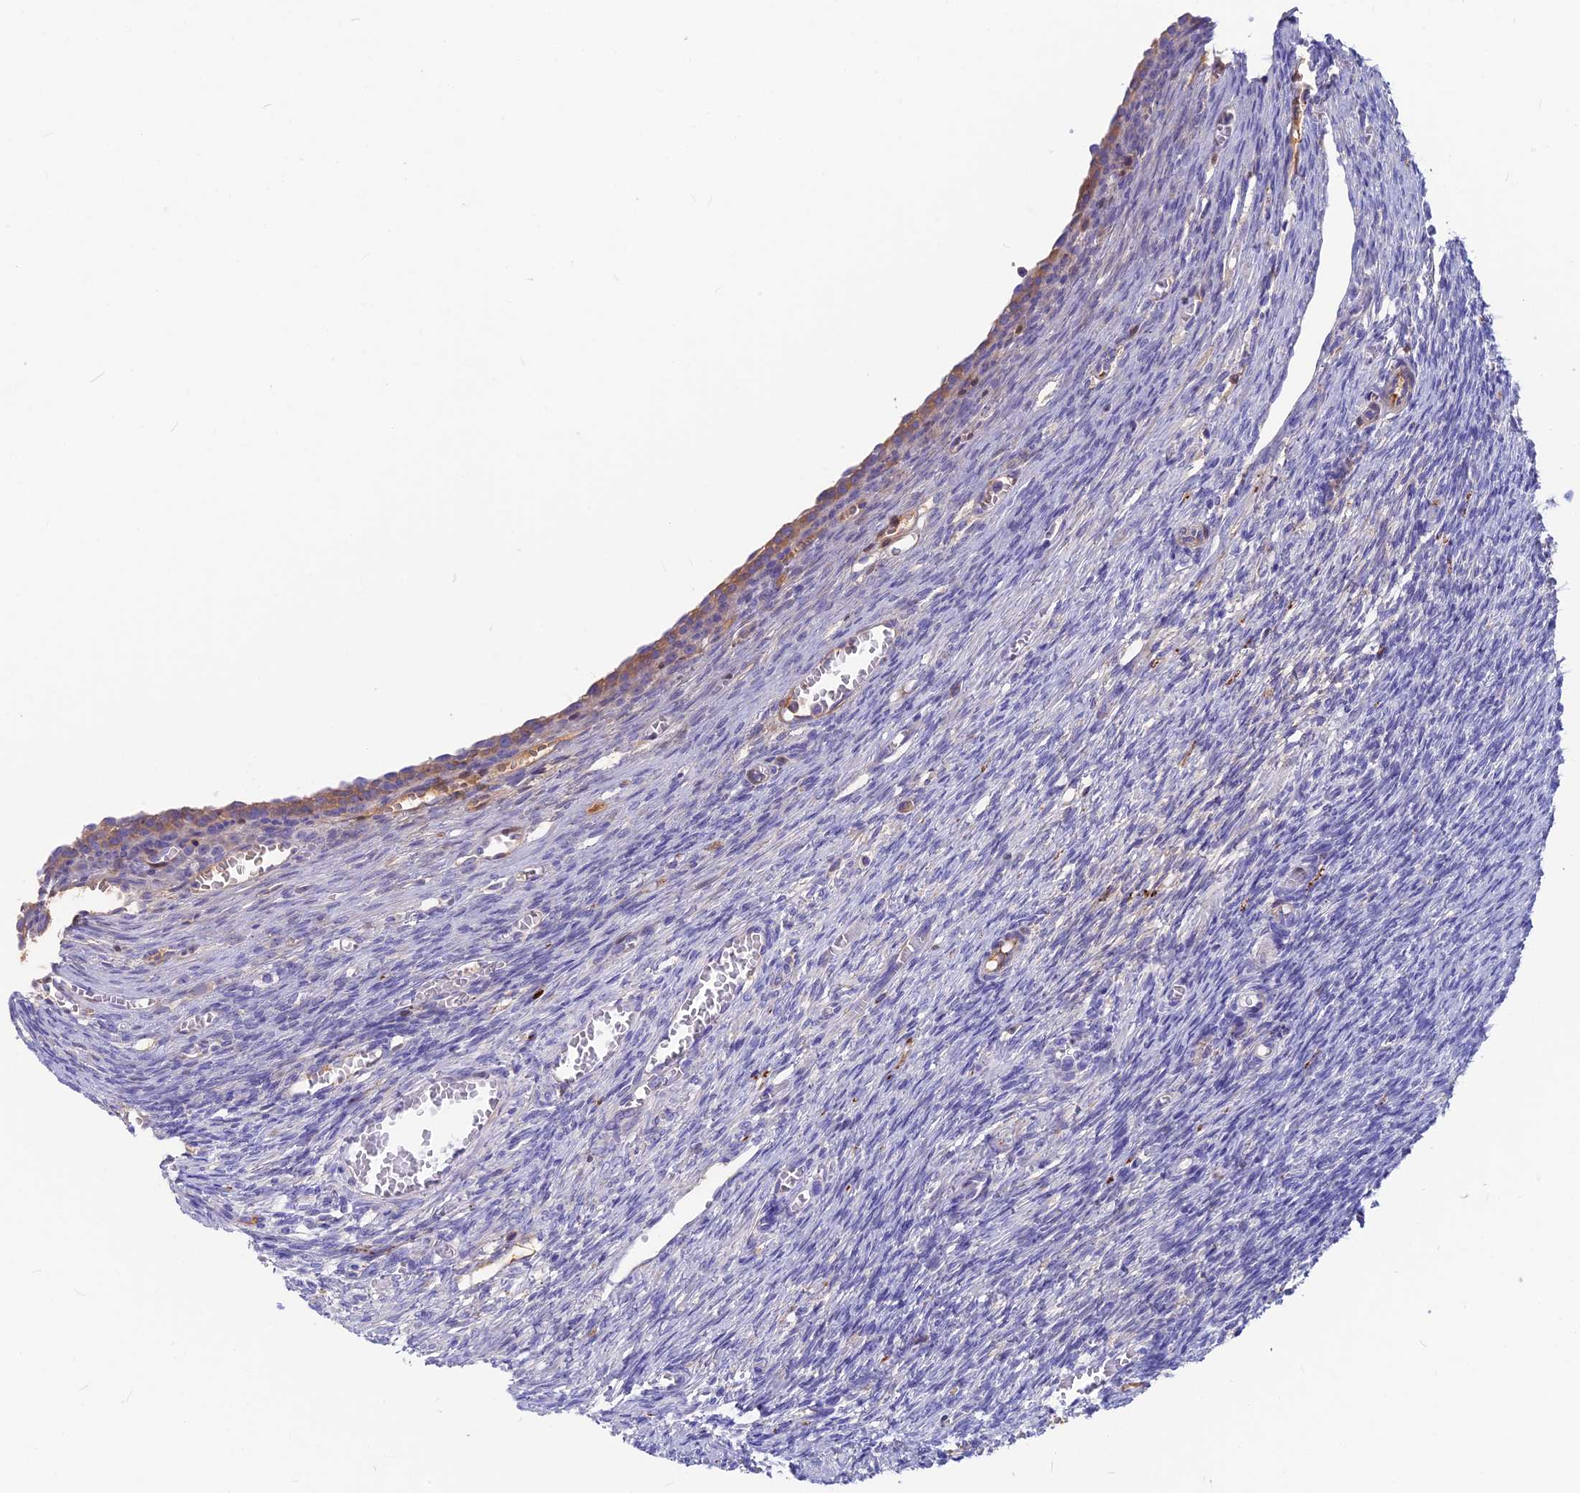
{"staining": {"intensity": "negative", "quantity": "none", "location": "none"}, "tissue": "ovary", "cell_type": "Ovarian stroma cells", "image_type": "normal", "snomed": [{"axis": "morphology", "description": "Normal tissue, NOS"}, {"axis": "topography", "description": "Ovary"}], "caption": "A high-resolution micrograph shows immunohistochemistry staining of normal ovary, which displays no significant positivity in ovarian stroma cells.", "gene": "SNAP91", "patient": {"sex": "female", "age": 27}}